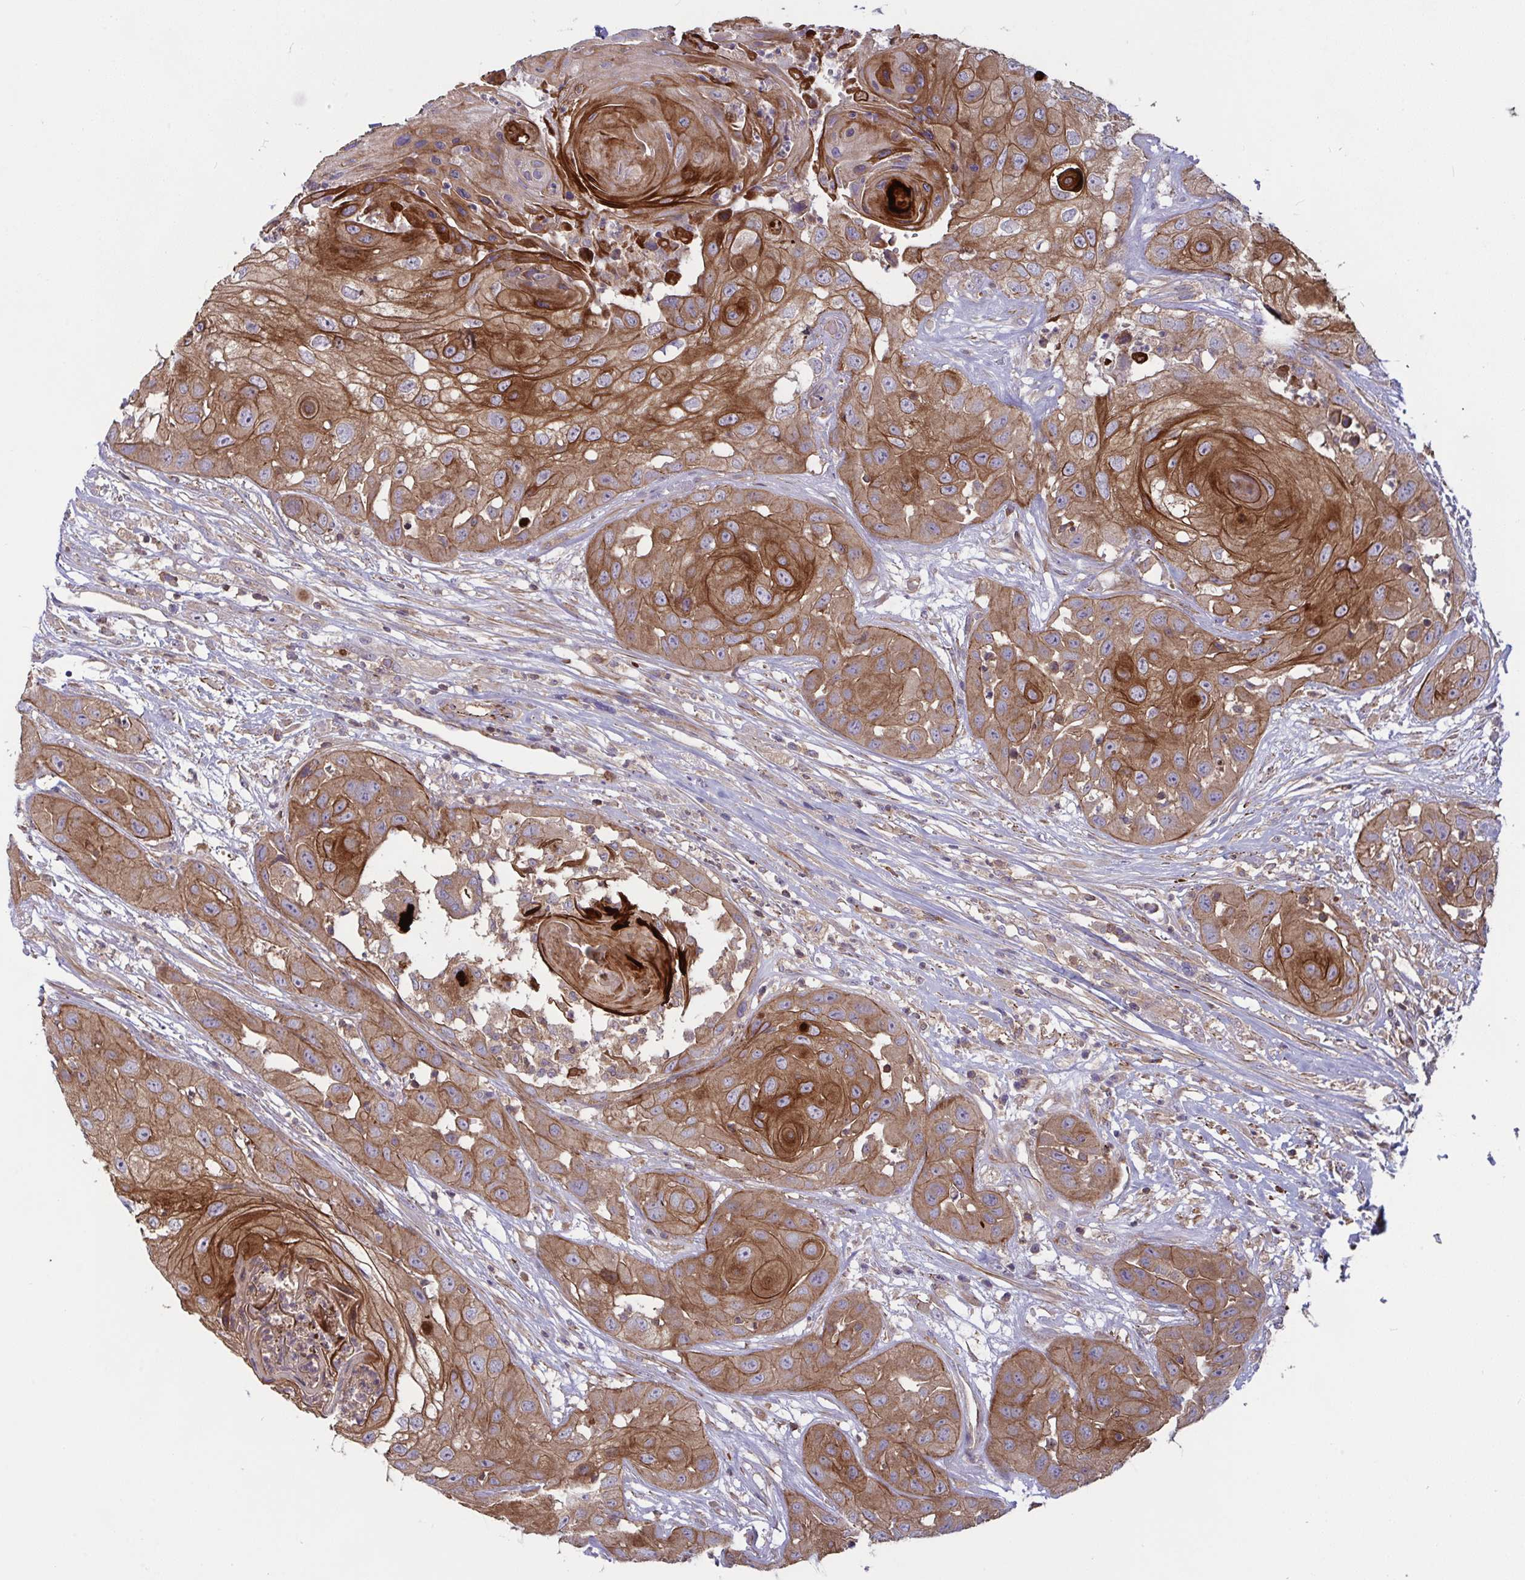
{"staining": {"intensity": "strong", "quantity": ">75%", "location": "cytoplasmic/membranous"}, "tissue": "head and neck cancer", "cell_type": "Tumor cells", "image_type": "cancer", "snomed": [{"axis": "morphology", "description": "Squamous cell carcinoma, NOS"}, {"axis": "topography", "description": "Head-Neck"}], "caption": "Tumor cells demonstrate high levels of strong cytoplasmic/membranous positivity in approximately >75% of cells in head and neck cancer.", "gene": "TANK", "patient": {"sex": "male", "age": 83}}